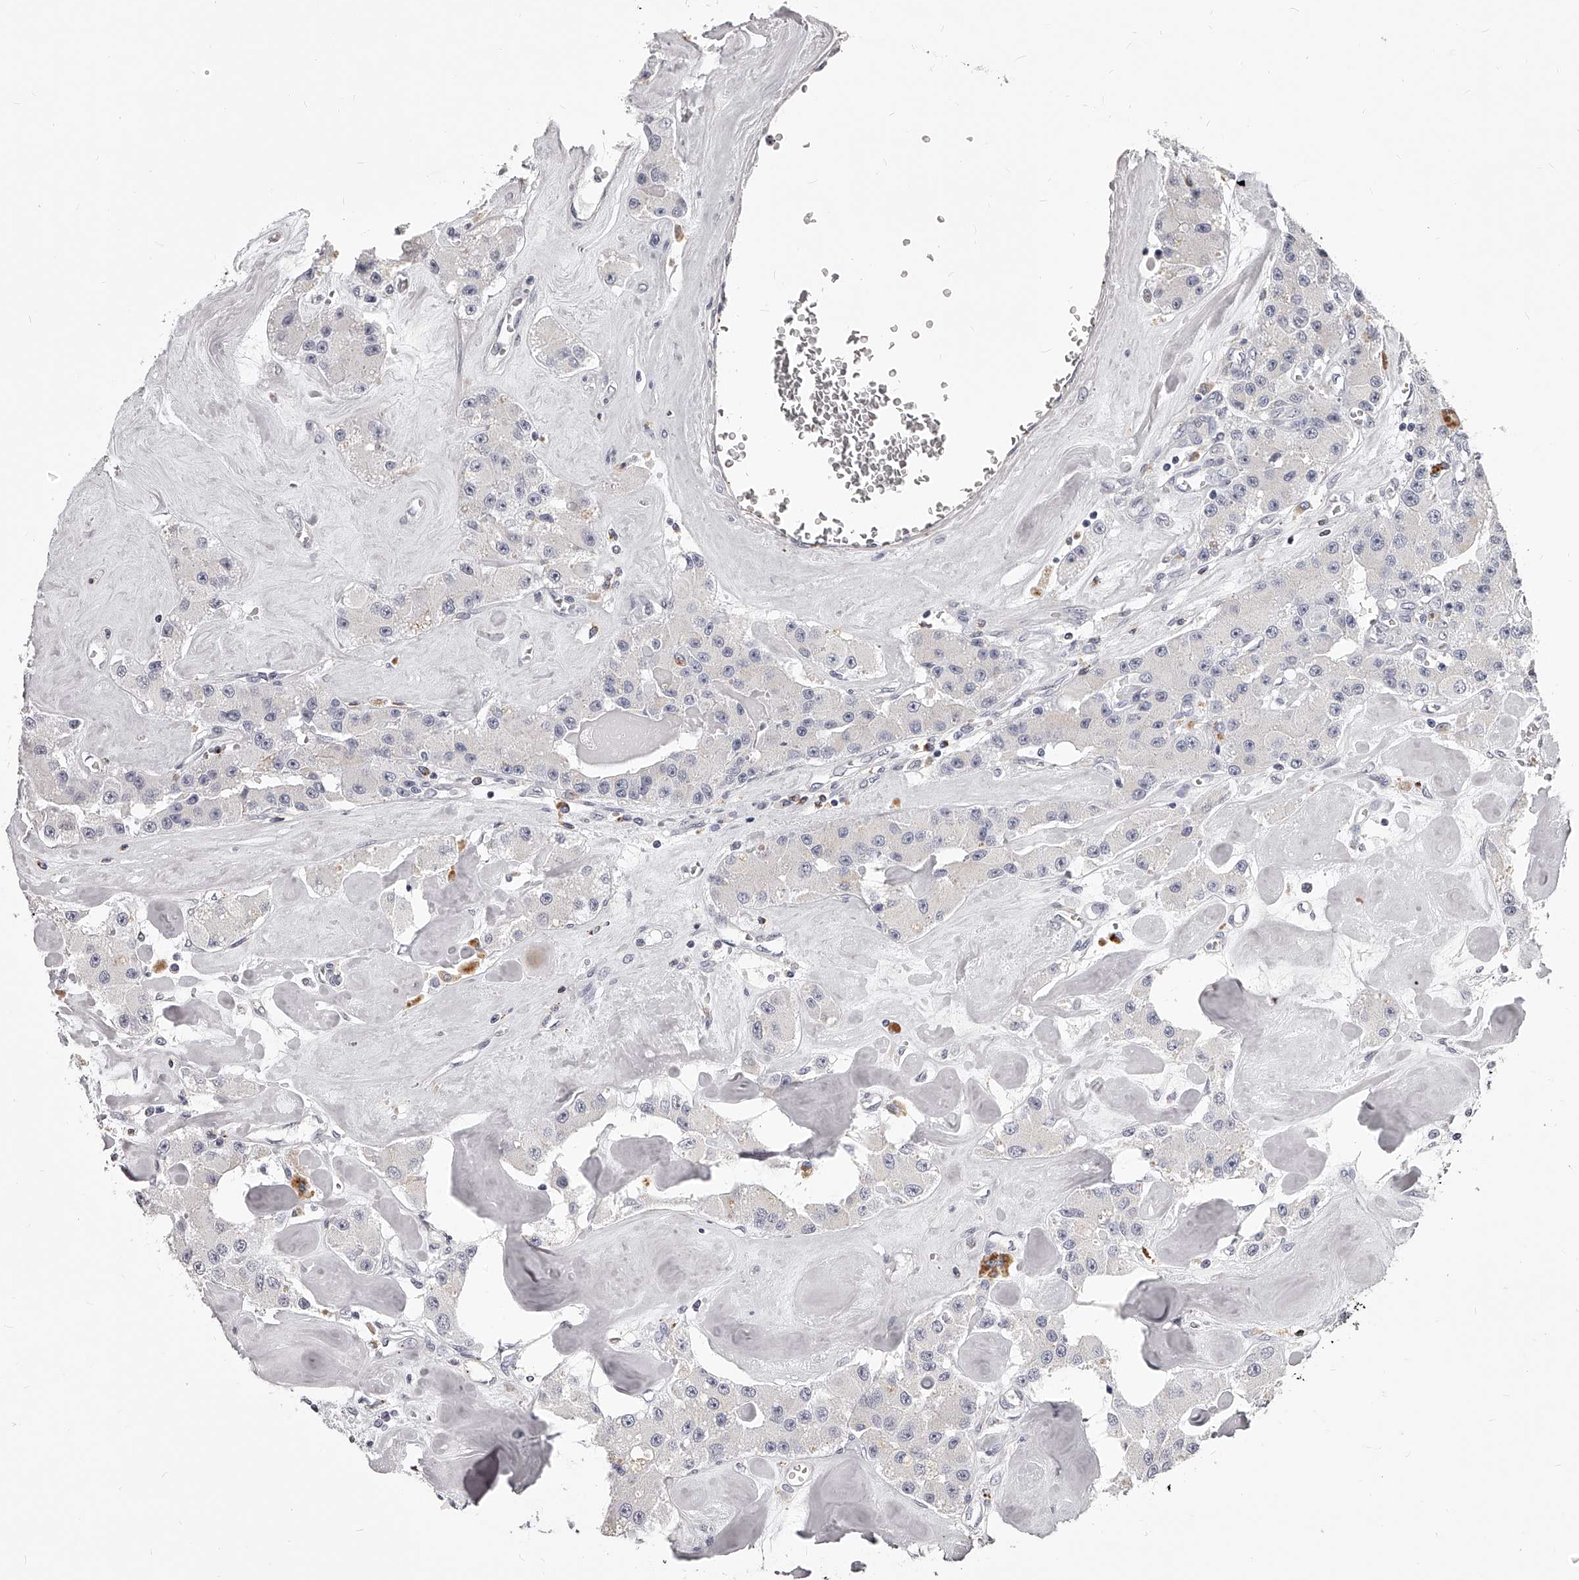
{"staining": {"intensity": "negative", "quantity": "none", "location": "none"}, "tissue": "carcinoid", "cell_type": "Tumor cells", "image_type": "cancer", "snomed": [{"axis": "morphology", "description": "Carcinoid, malignant, NOS"}, {"axis": "topography", "description": "Pancreas"}], "caption": "Tumor cells are negative for protein expression in human carcinoid. Brightfield microscopy of IHC stained with DAB (3,3'-diaminobenzidine) (brown) and hematoxylin (blue), captured at high magnification.", "gene": "DMRT1", "patient": {"sex": "male", "age": 41}}